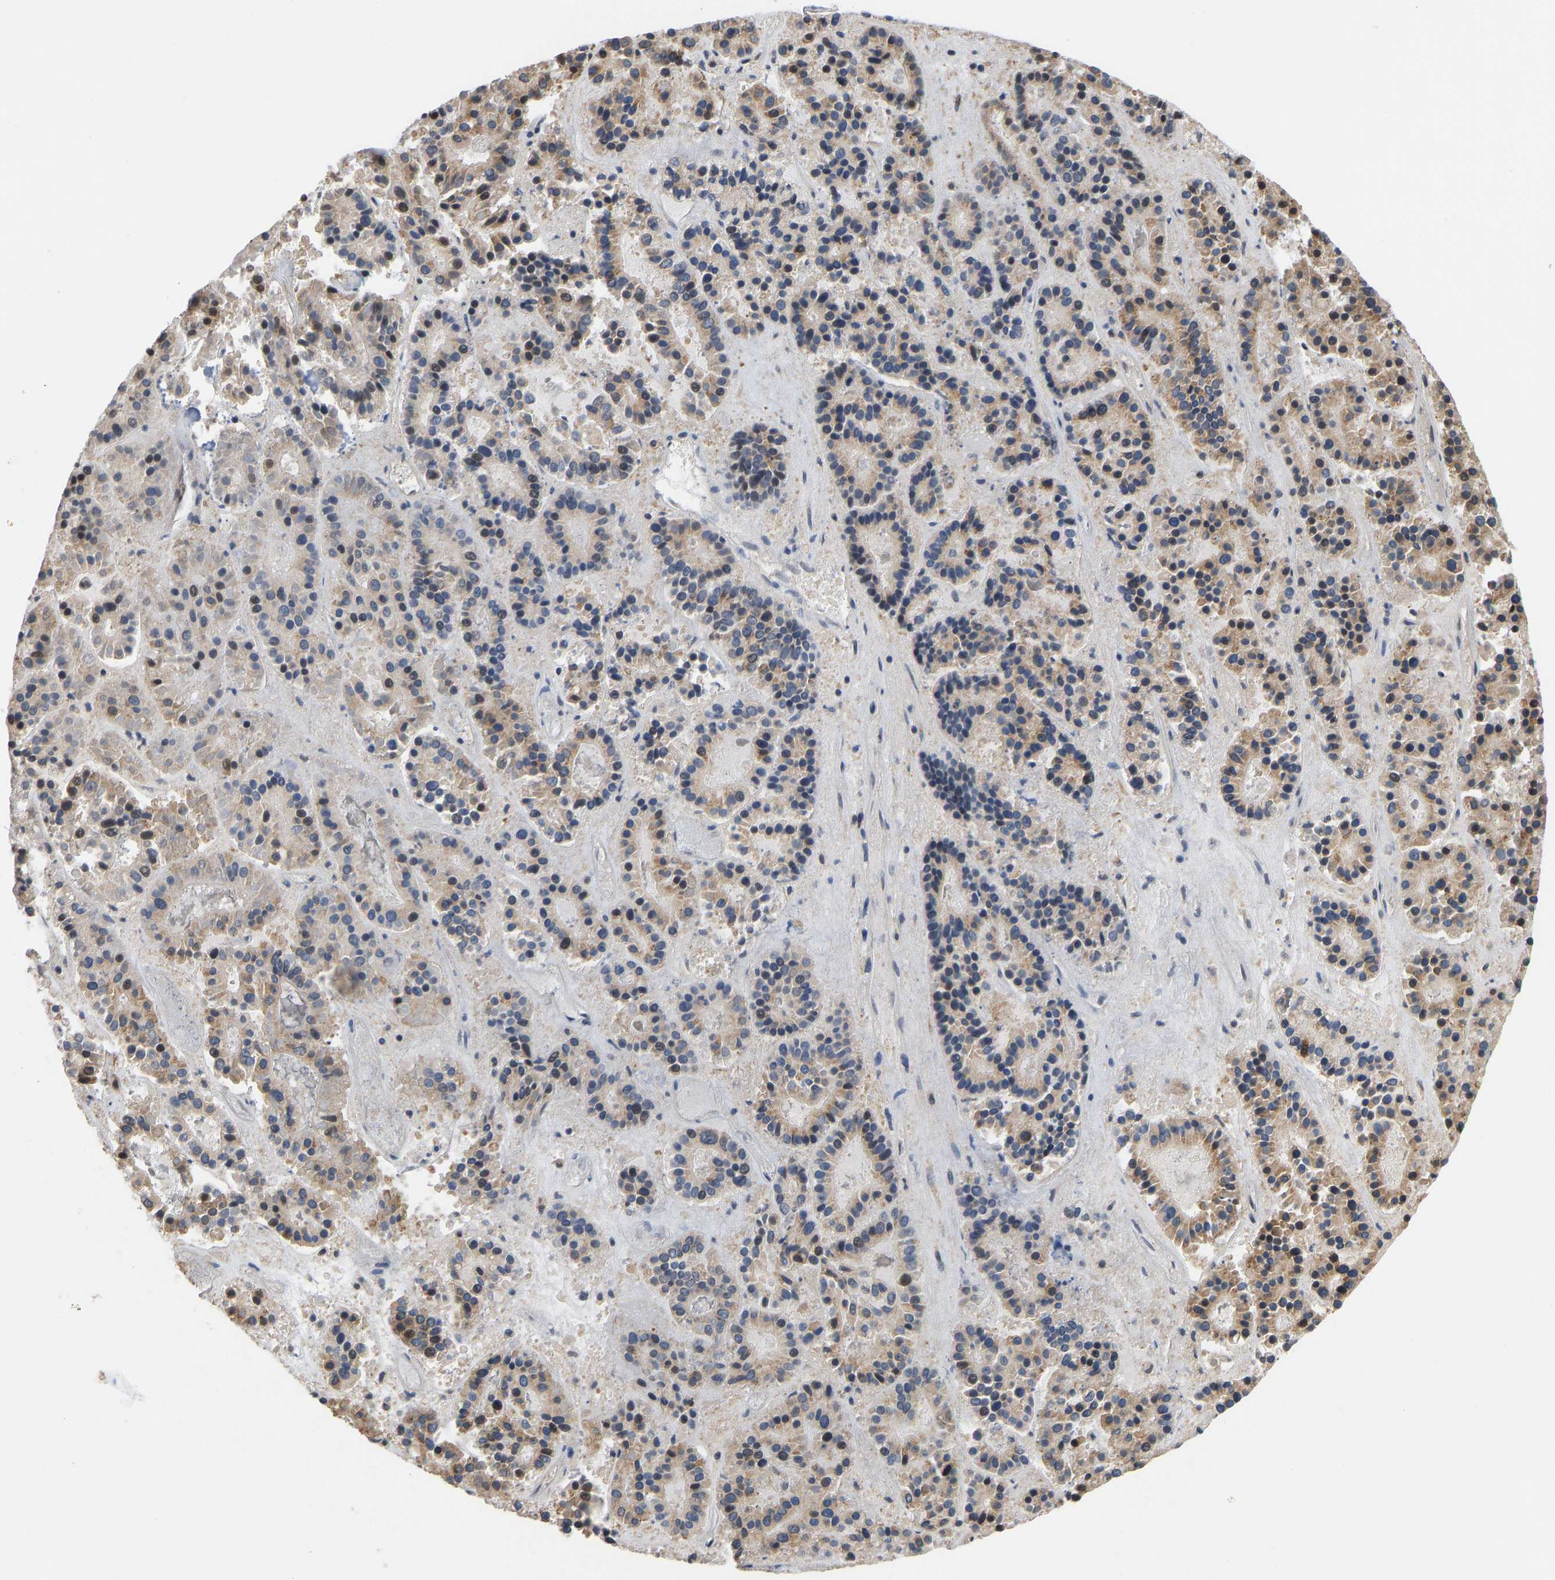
{"staining": {"intensity": "weak", "quantity": ">75%", "location": "cytoplasmic/membranous,nuclear"}, "tissue": "pancreatic cancer", "cell_type": "Tumor cells", "image_type": "cancer", "snomed": [{"axis": "morphology", "description": "Adenocarcinoma, NOS"}, {"axis": "topography", "description": "Pancreas"}], "caption": "Immunohistochemistry (IHC) of pancreatic cancer demonstrates low levels of weak cytoplasmic/membranous and nuclear staining in approximately >75% of tumor cells.", "gene": "YIPF4", "patient": {"sex": "male", "age": 50}}